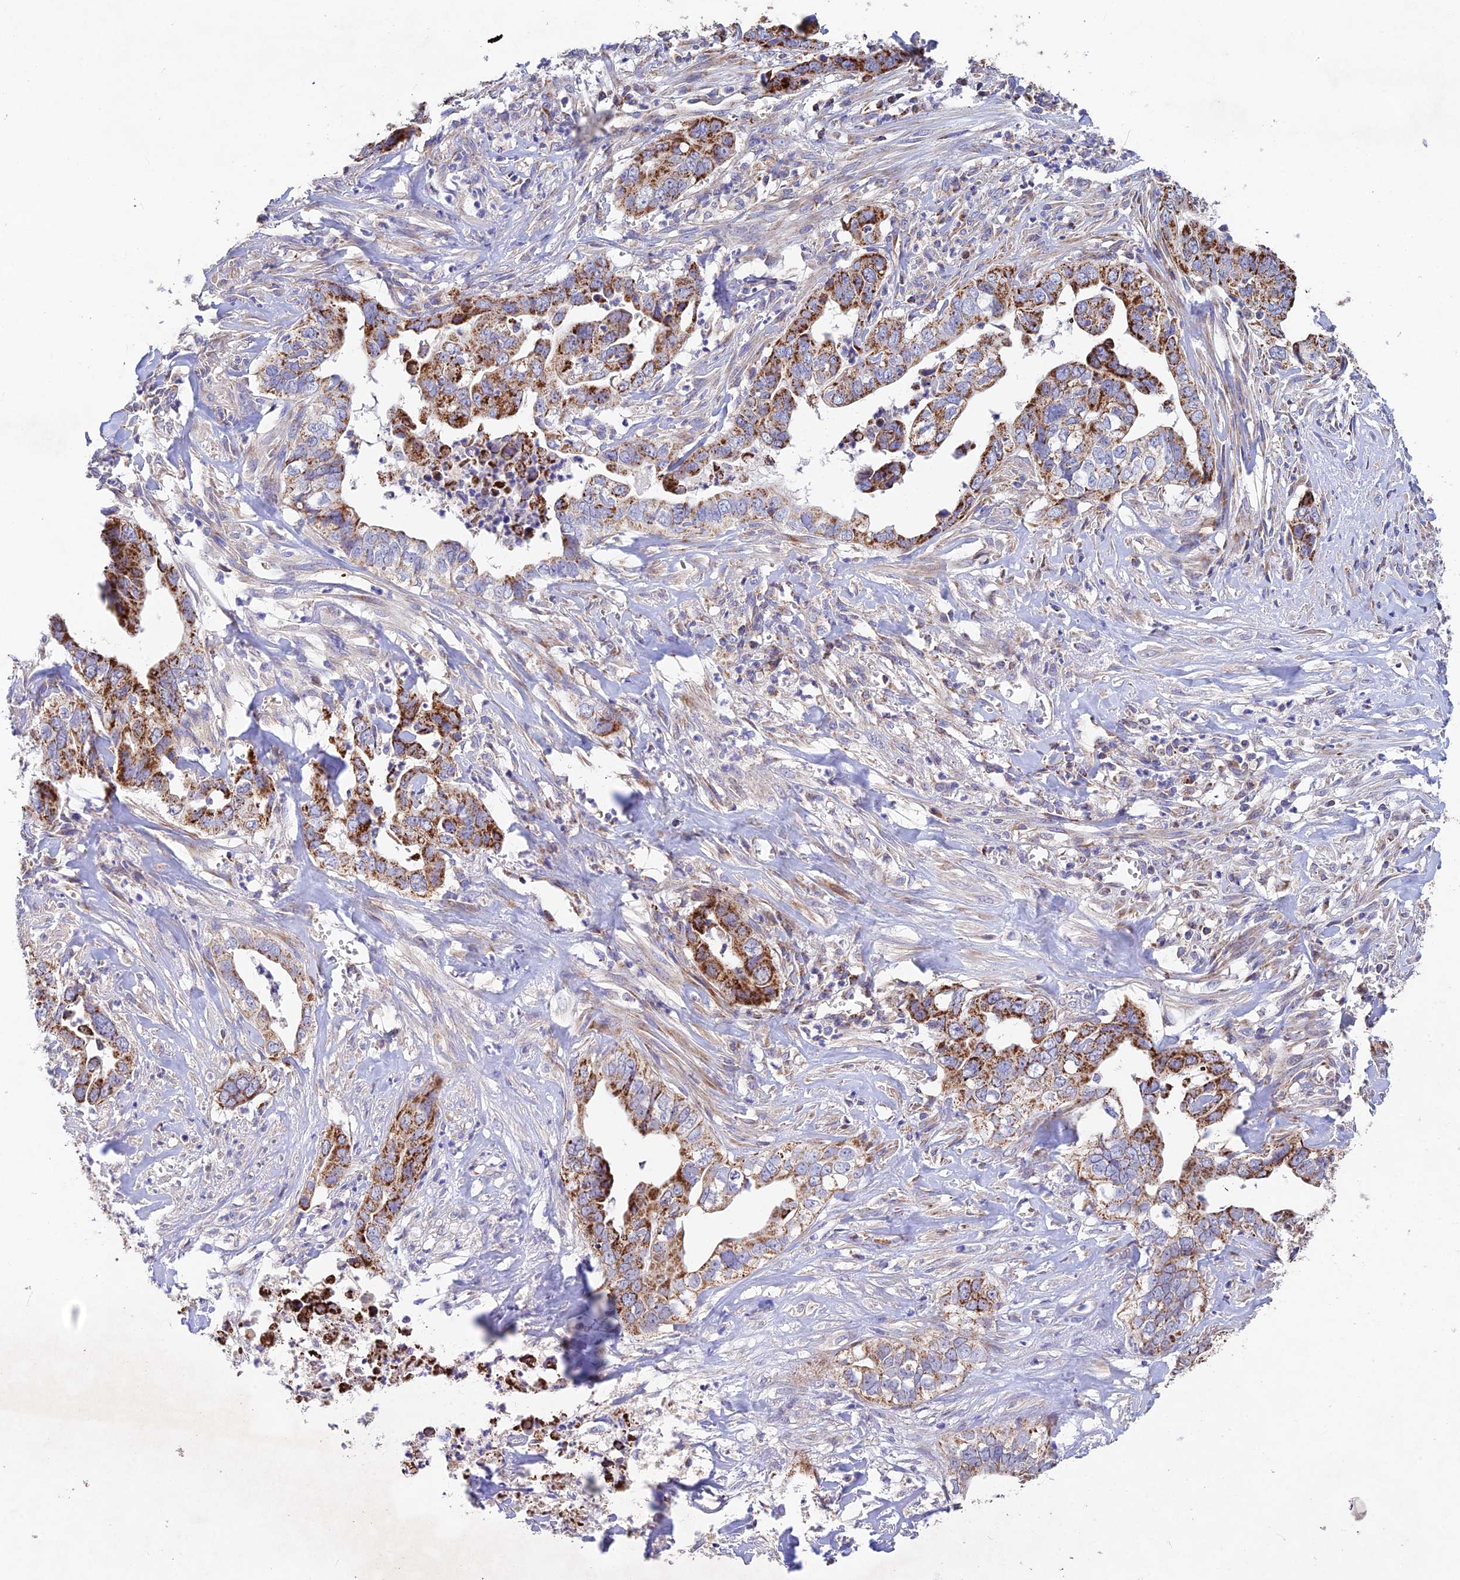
{"staining": {"intensity": "strong", "quantity": "25%-75%", "location": "cytoplasmic/membranous"}, "tissue": "liver cancer", "cell_type": "Tumor cells", "image_type": "cancer", "snomed": [{"axis": "morphology", "description": "Cholangiocarcinoma"}, {"axis": "topography", "description": "Liver"}], "caption": "Immunohistochemistry histopathology image of human liver cancer stained for a protein (brown), which reveals high levels of strong cytoplasmic/membranous staining in approximately 25%-75% of tumor cells.", "gene": "KHDC3L", "patient": {"sex": "female", "age": 79}}